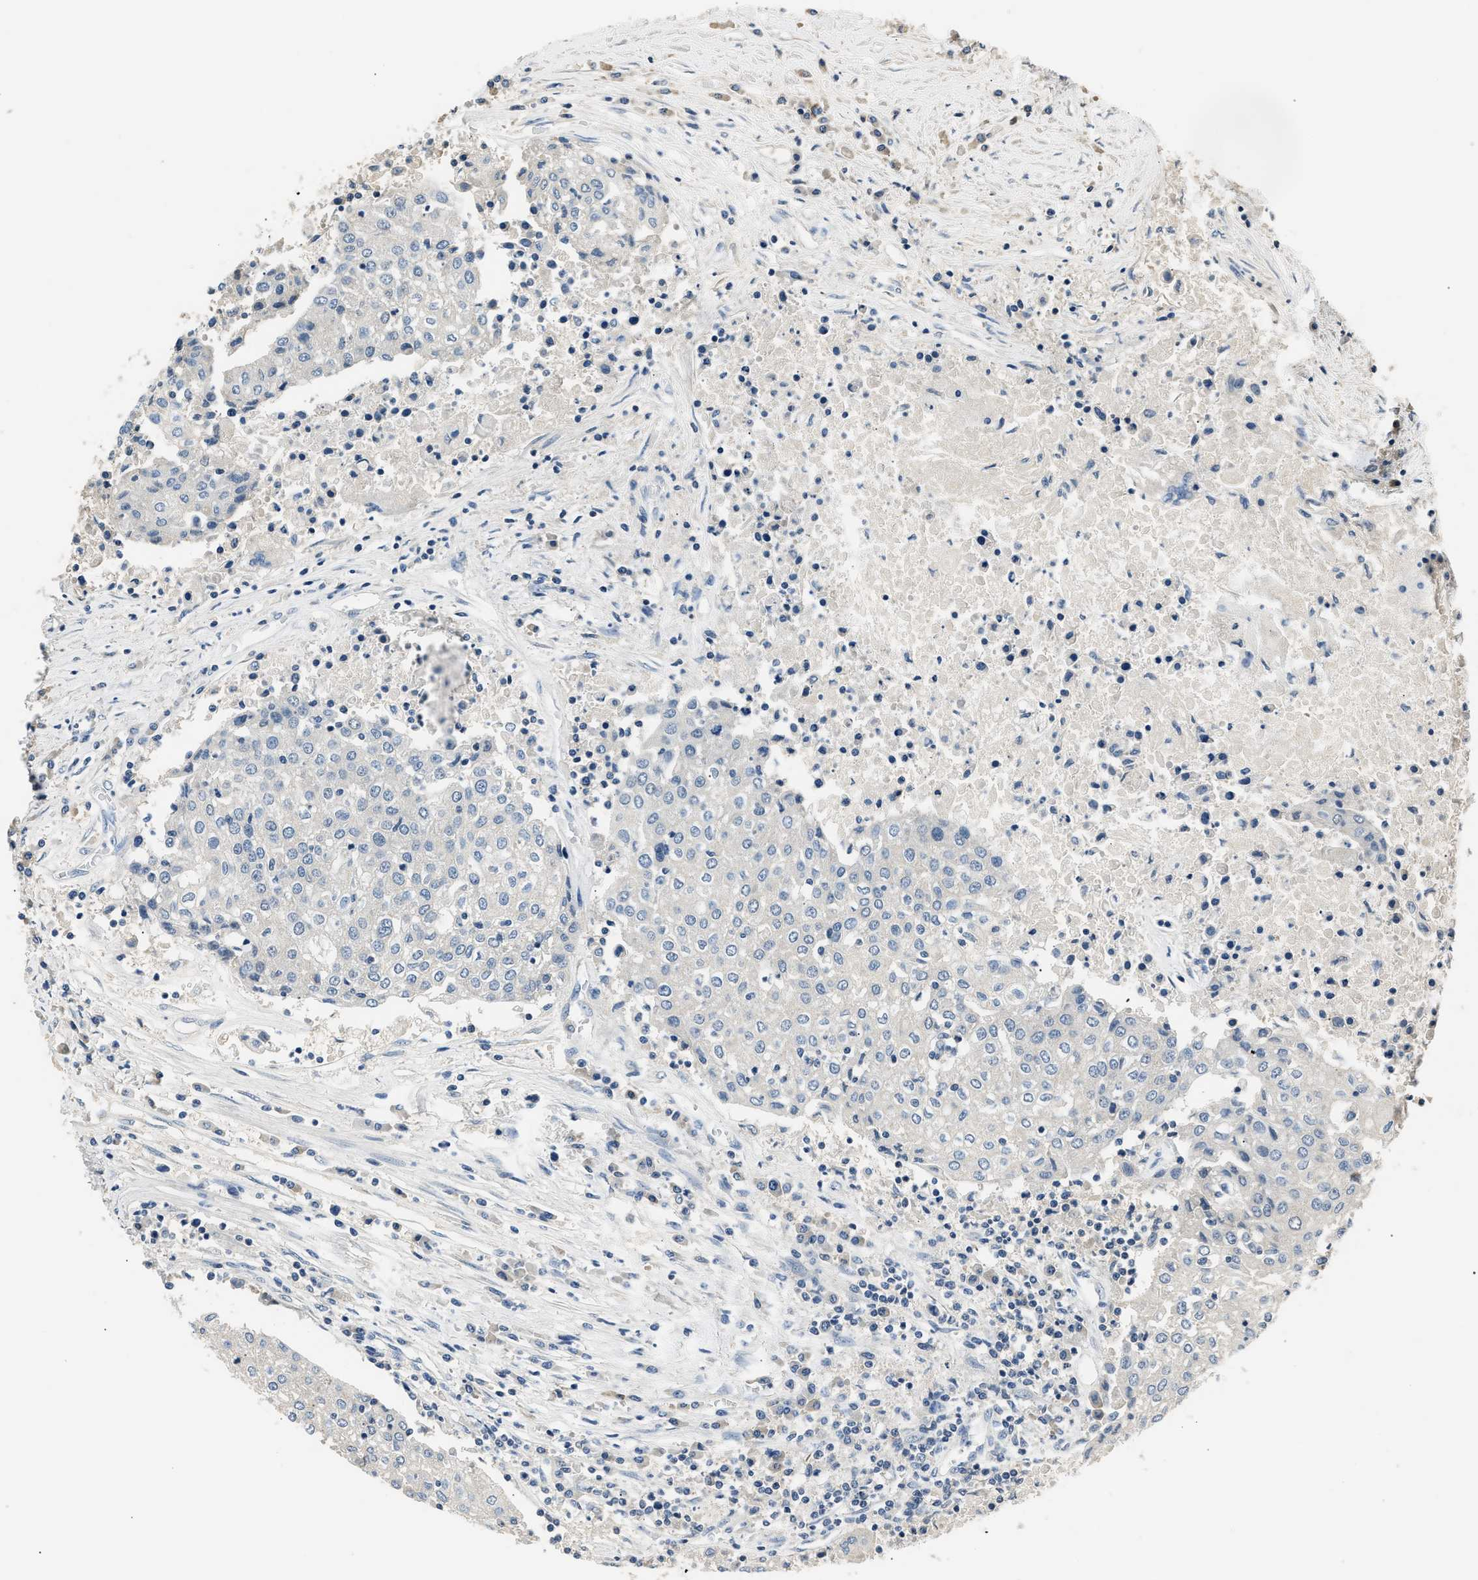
{"staining": {"intensity": "negative", "quantity": "none", "location": "none"}, "tissue": "urothelial cancer", "cell_type": "Tumor cells", "image_type": "cancer", "snomed": [{"axis": "morphology", "description": "Urothelial carcinoma, High grade"}, {"axis": "topography", "description": "Urinary bladder"}], "caption": "Micrograph shows no significant protein staining in tumor cells of urothelial cancer.", "gene": "INHA", "patient": {"sex": "female", "age": 85}}